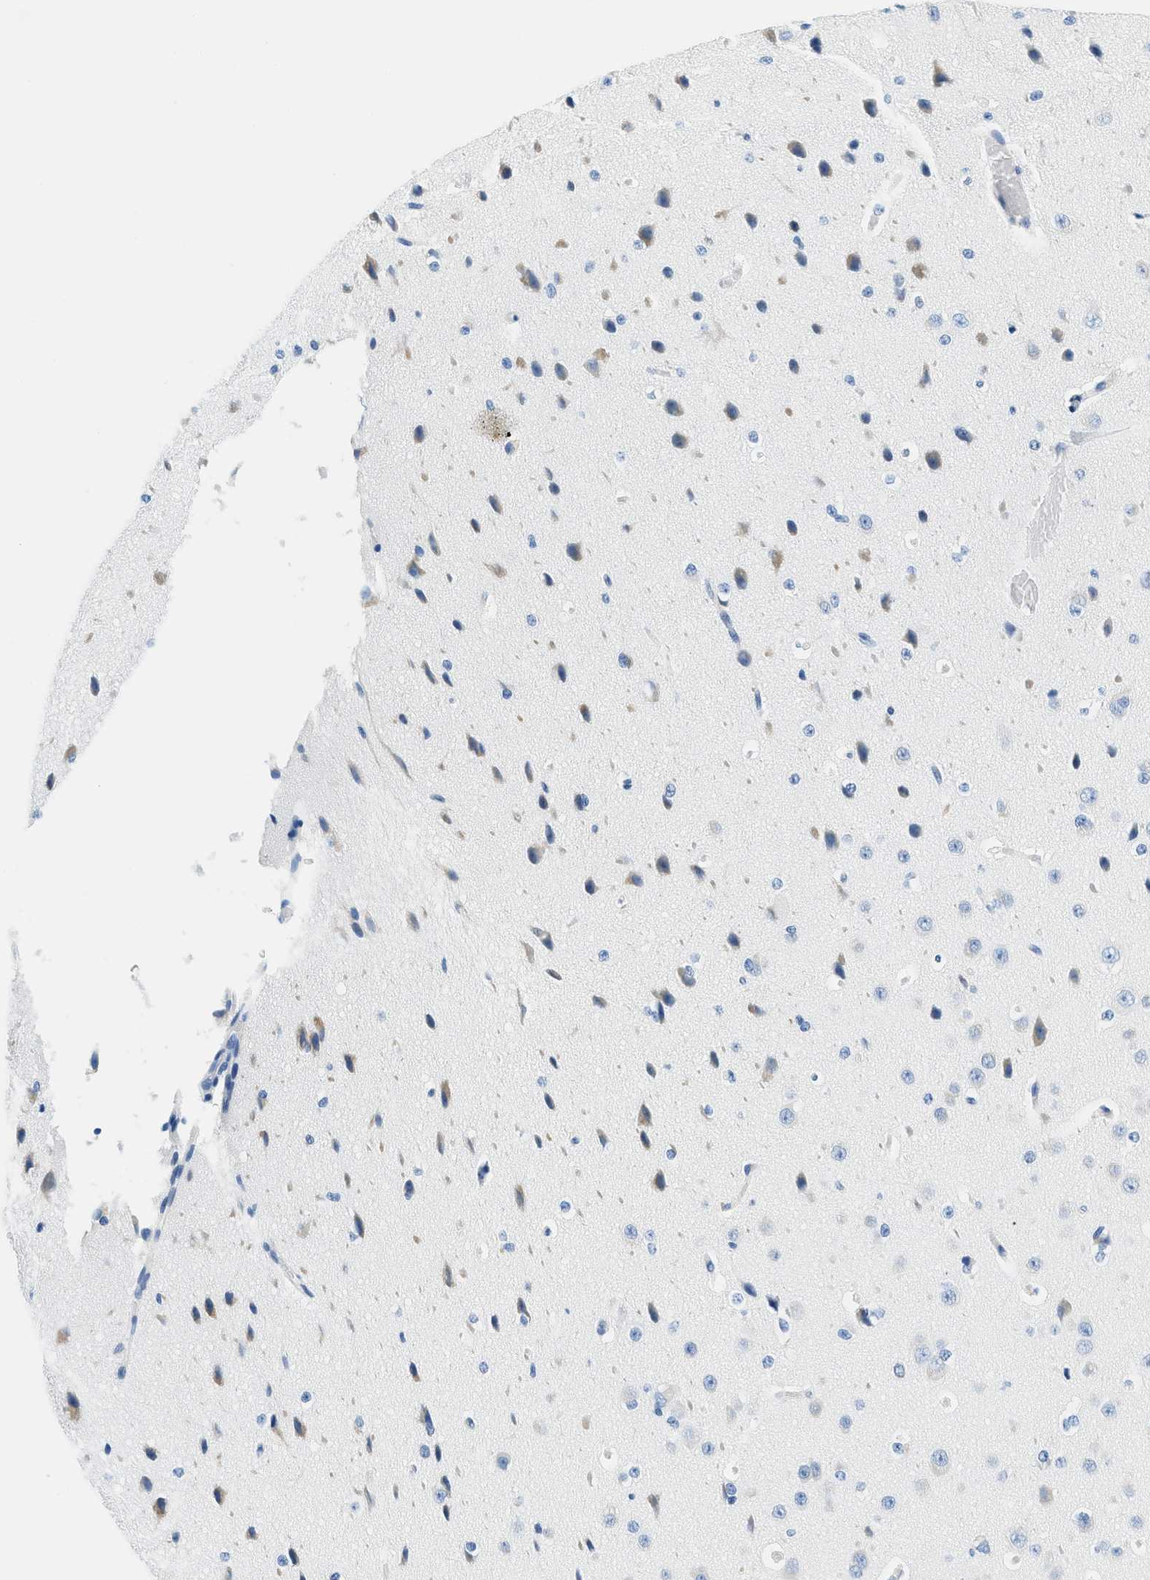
{"staining": {"intensity": "negative", "quantity": "none", "location": "none"}, "tissue": "cerebral cortex", "cell_type": "Endothelial cells", "image_type": "normal", "snomed": [{"axis": "morphology", "description": "Normal tissue, NOS"}, {"axis": "morphology", "description": "Developmental malformation"}, {"axis": "topography", "description": "Cerebral cortex"}], "caption": "This is a image of immunohistochemistry (IHC) staining of normal cerebral cortex, which shows no positivity in endothelial cells. (Stains: DAB IHC with hematoxylin counter stain, Microscopy: brightfield microscopy at high magnification).", "gene": "STXBP2", "patient": {"sex": "female", "age": 30}}